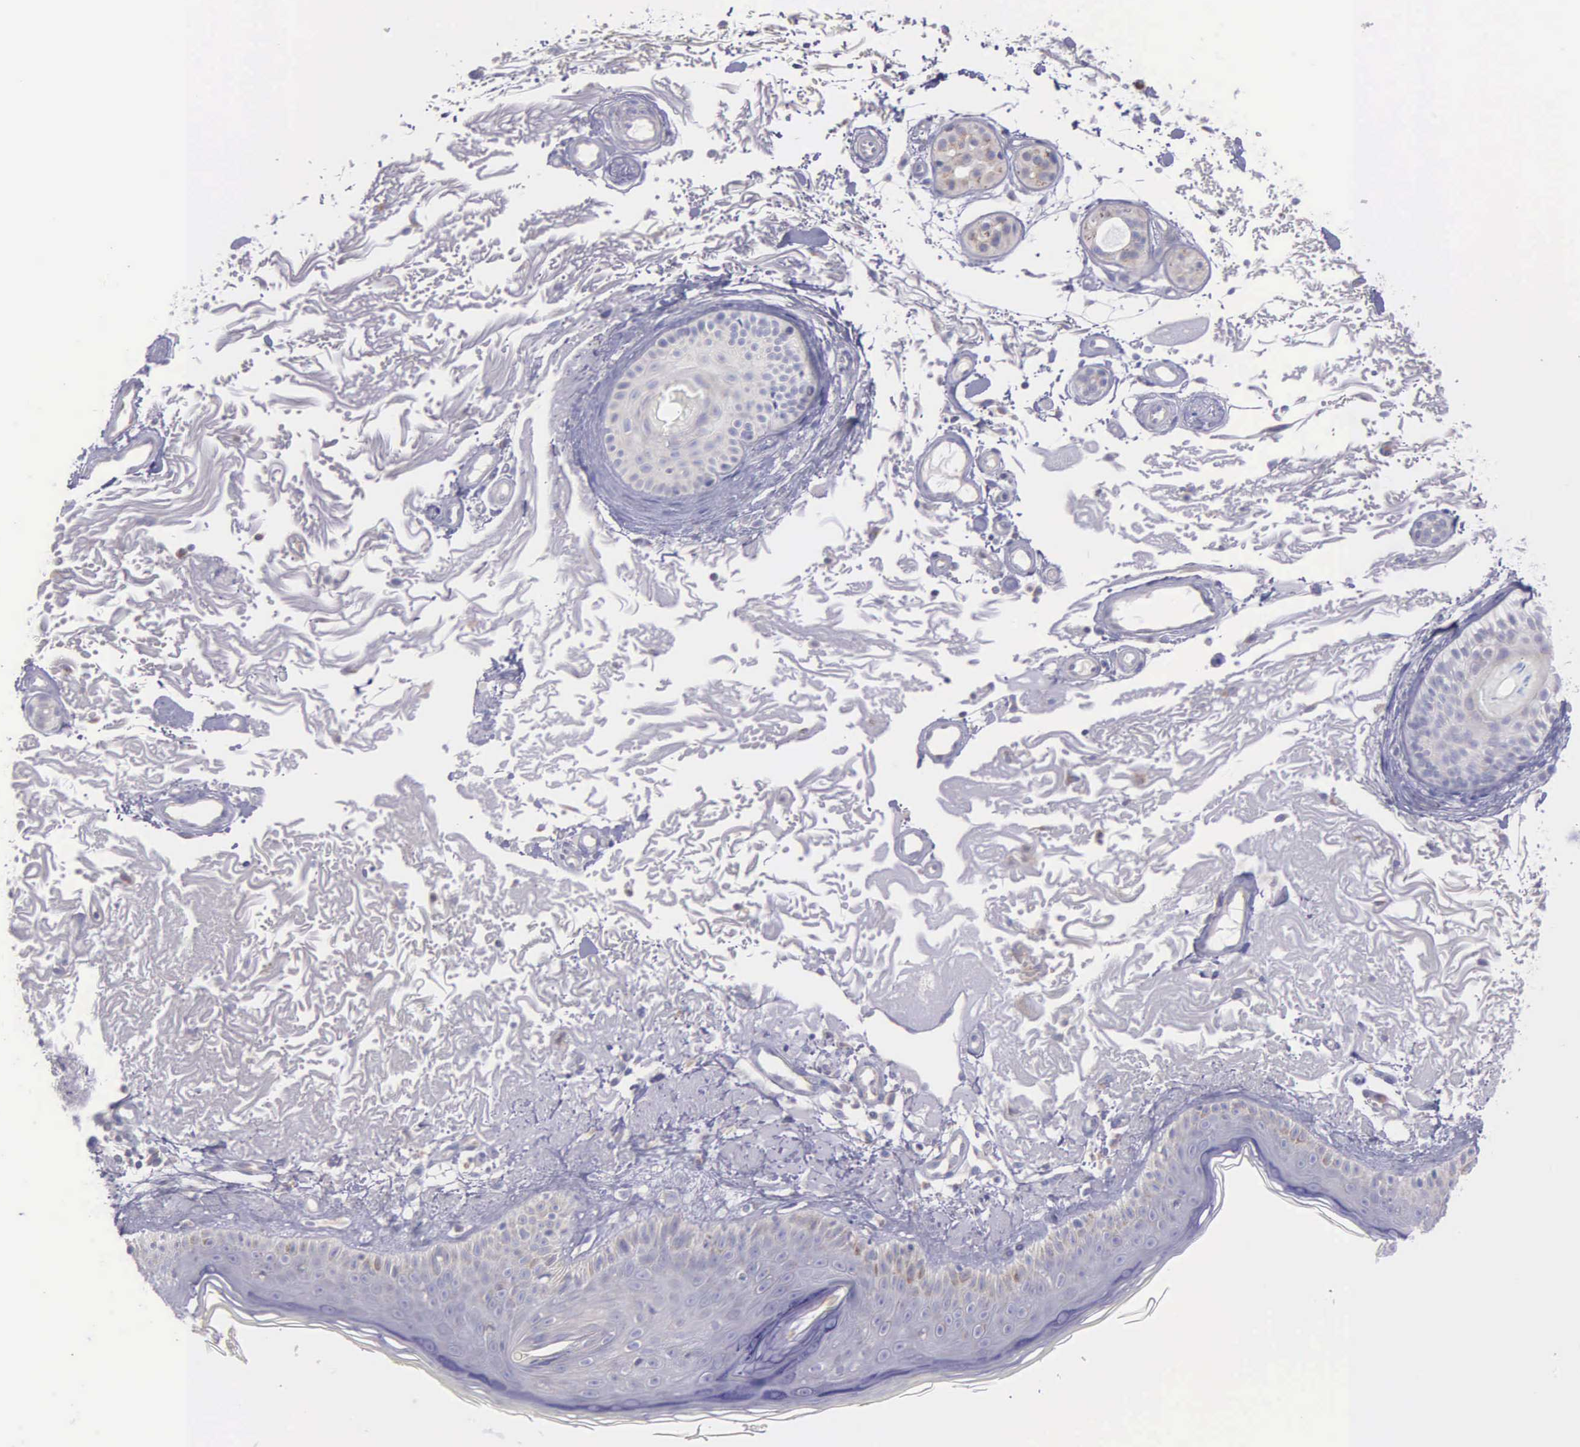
{"staining": {"intensity": "negative", "quantity": "none", "location": "none"}, "tissue": "skin", "cell_type": "Fibroblasts", "image_type": "normal", "snomed": [{"axis": "morphology", "description": "Normal tissue, NOS"}, {"axis": "topography", "description": "Skin"}], "caption": "Fibroblasts show no significant positivity in benign skin. The staining is performed using DAB (3,3'-diaminobenzidine) brown chromogen with nuclei counter-stained in using hematoxylin.", "gene": "CTAGE15", "patient": {"sex": "female", "age": 90}}